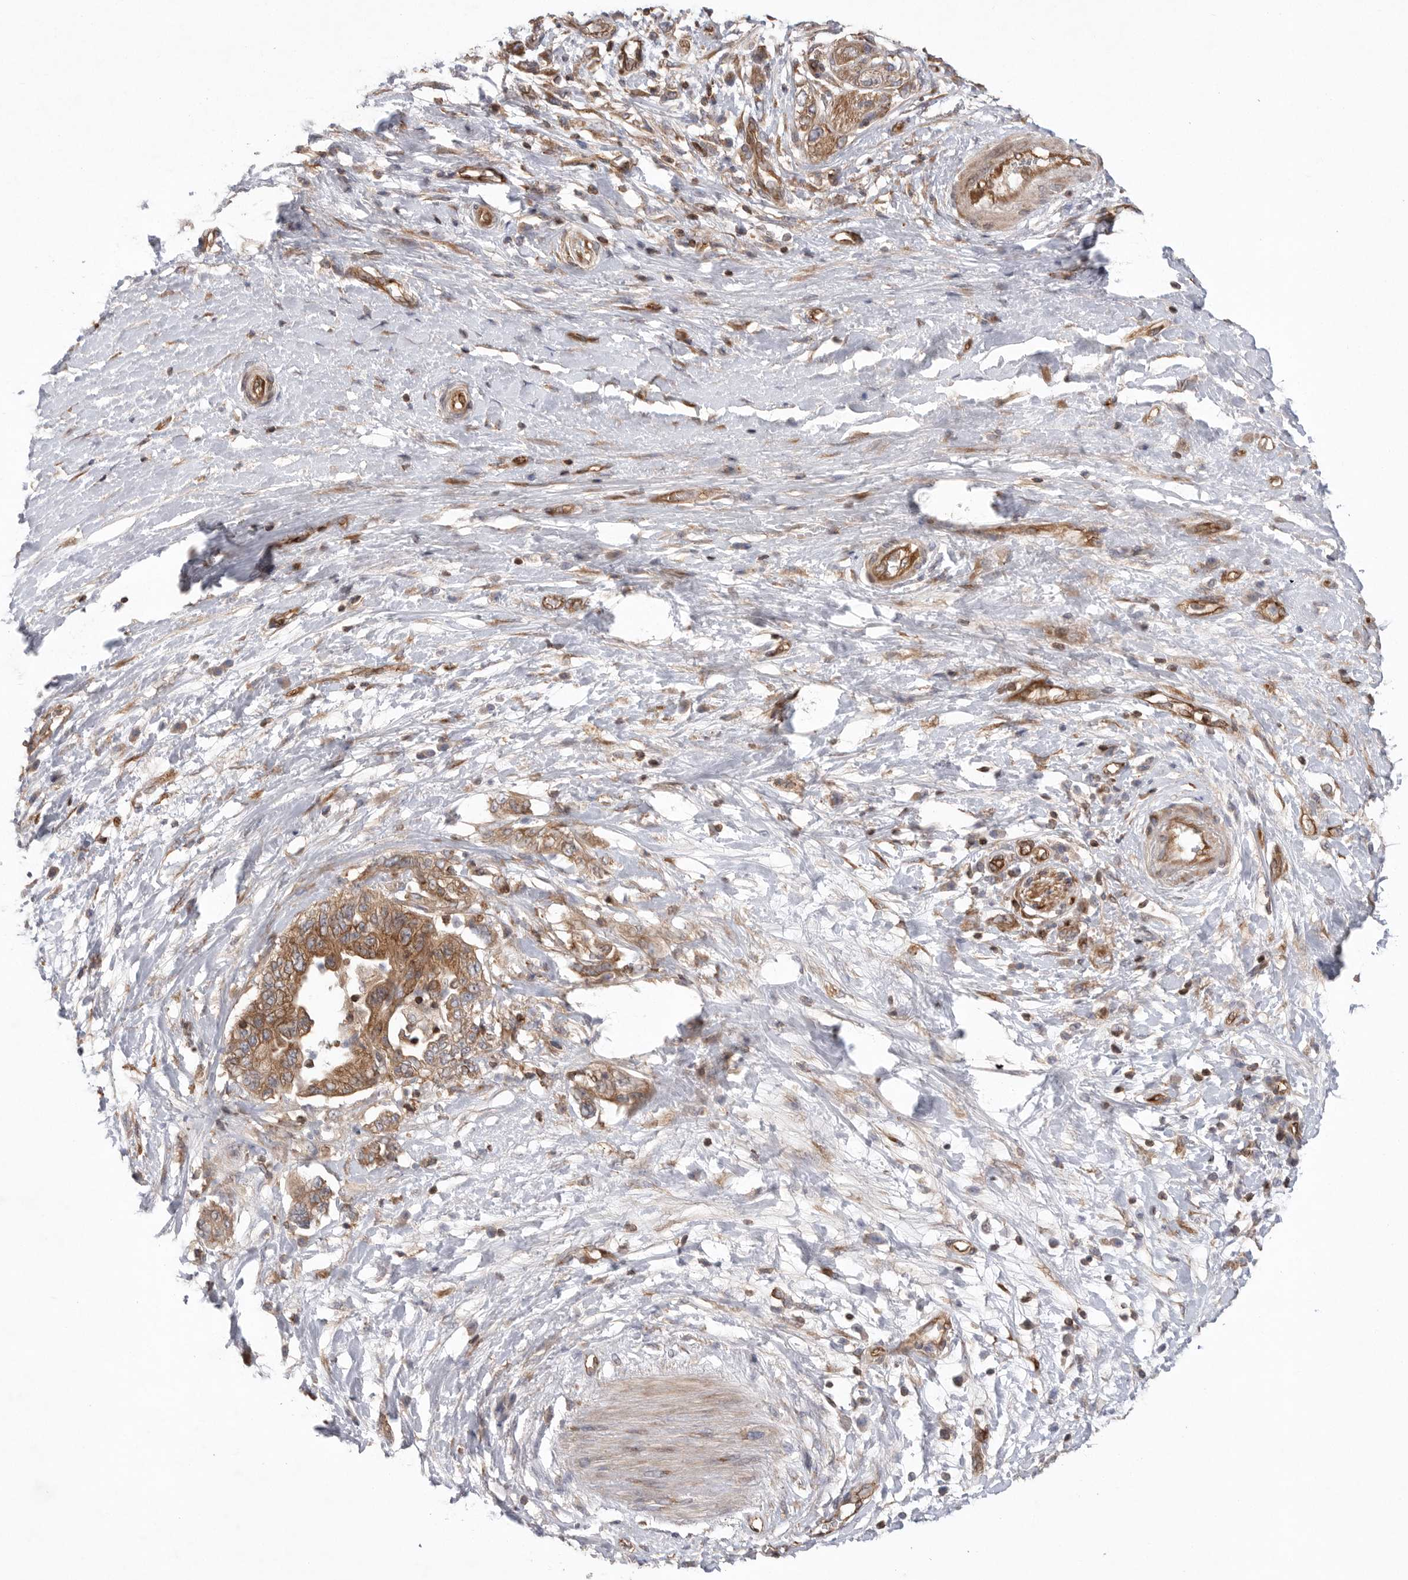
{"staining": {"intensity": "moderate", "quantity": ">75%", "location": "cytoplasmic/membranous"}, "tissue": "pancreatic cancer", "cell_type": "Tumor cells", "image_type": "cancer", "snomed": [{"axis": "morphology", "description": "Adenocarcinoma, NOS"}, {"axis": "topography", "description": "Pancreas"}], "caption": "Human pancreatic cancer (adenocarcinoma) stained with a brown dye shows moderate cytoplasmic/membranous positive staining in approximately >75% of tumor cells.", "gene": "PRKCH", "patient": {"sex": "female", "age": 73}}